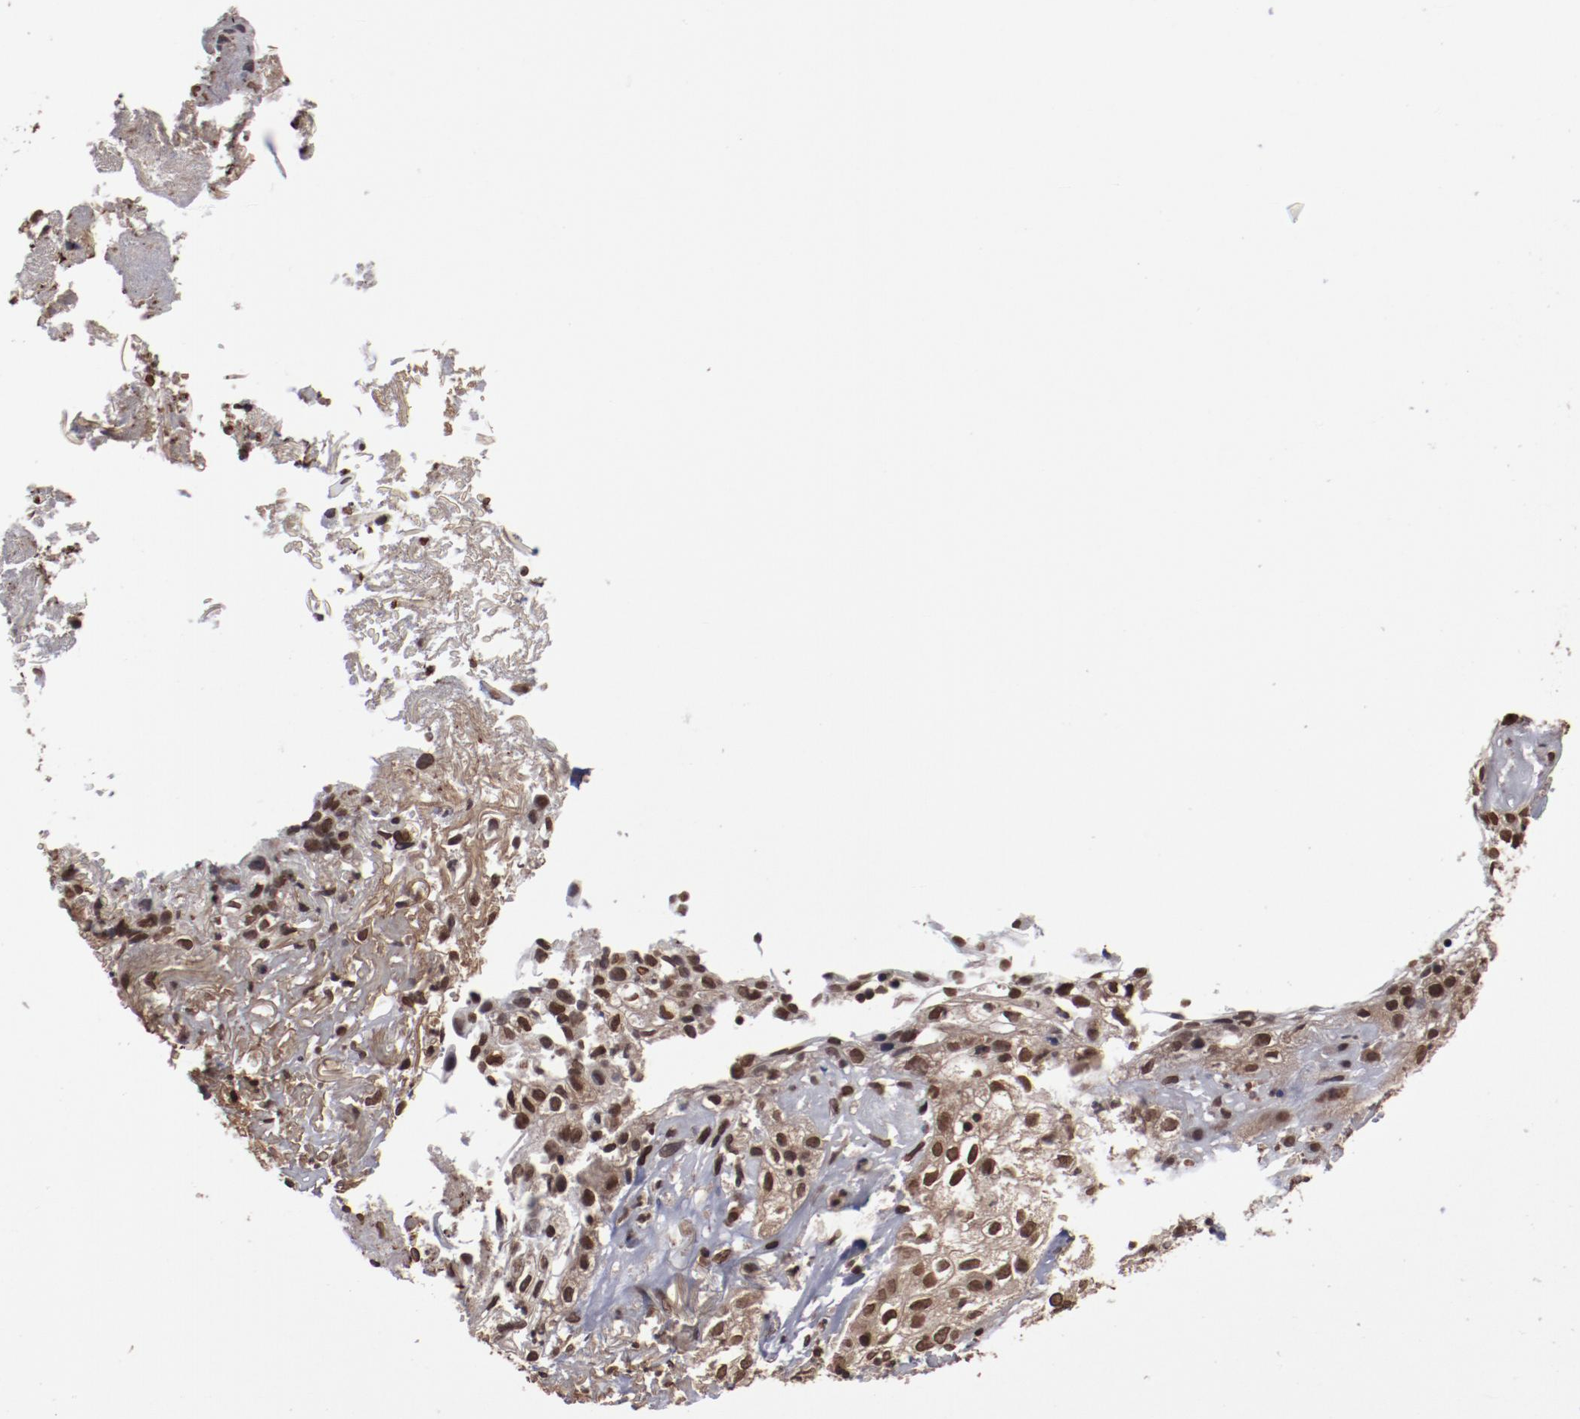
{"staining": {"intensity": "moderate", "quantity": ">75%", "location": "nuclear"}, "tissue": "skin cancer", "cell_type": "Tumor cells", "image_type": "cancer", "snomed": [{"axis": "morphology", "description": "Squamous cell carcinoma, NOS"}, {"axis": "topography", "description": "Skin"}], "caption": "A brown stain shows moderate nuclear positivity of a protein in human skin cancer tumor cells.", "gene": "AKT1", "patient": {"sex": "male", "age": 65}}